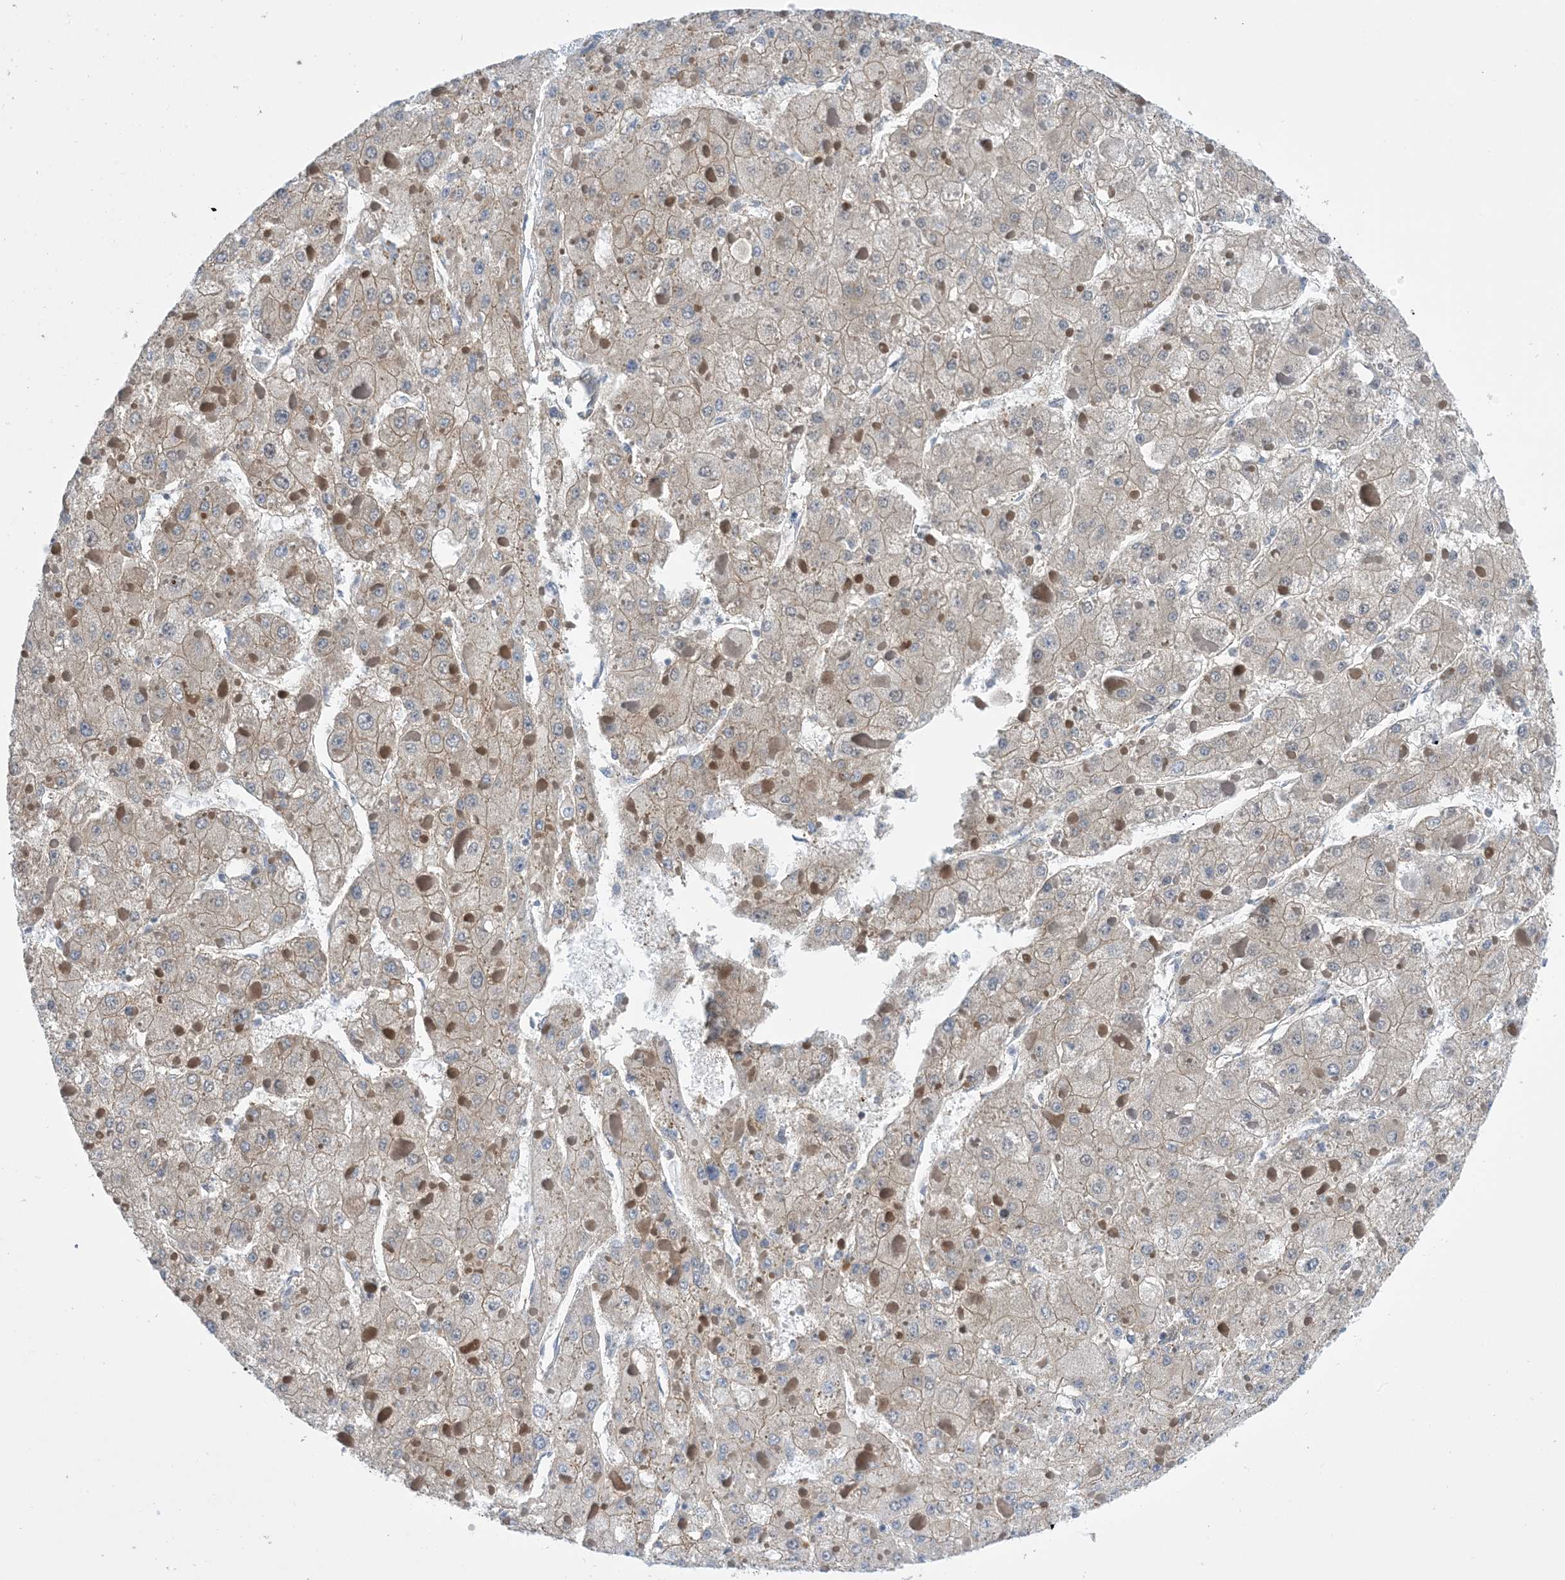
{"staining": {"intensity": "weak", "quantity": ">75%", "location": "cytoplasmic/membranous"}, "tissue": "liver cancer", "cell_type": "Tumor cells", "image_type": "cancer", "snomed": [{"axis": "morphology", "description": "Carcinoma, Hepatocellular, NOS"}, {"axis": "topography", "description": "Liver"}], "caption": "Protein analysis of liver cancer (hepatocellular carcinoma) tissue demonstrates weak cytoplasmic/membranous expression in approximately >75% of tumor cells.", "gene": "EHBP1", "patient": {"sex": "female", "age": 73}}